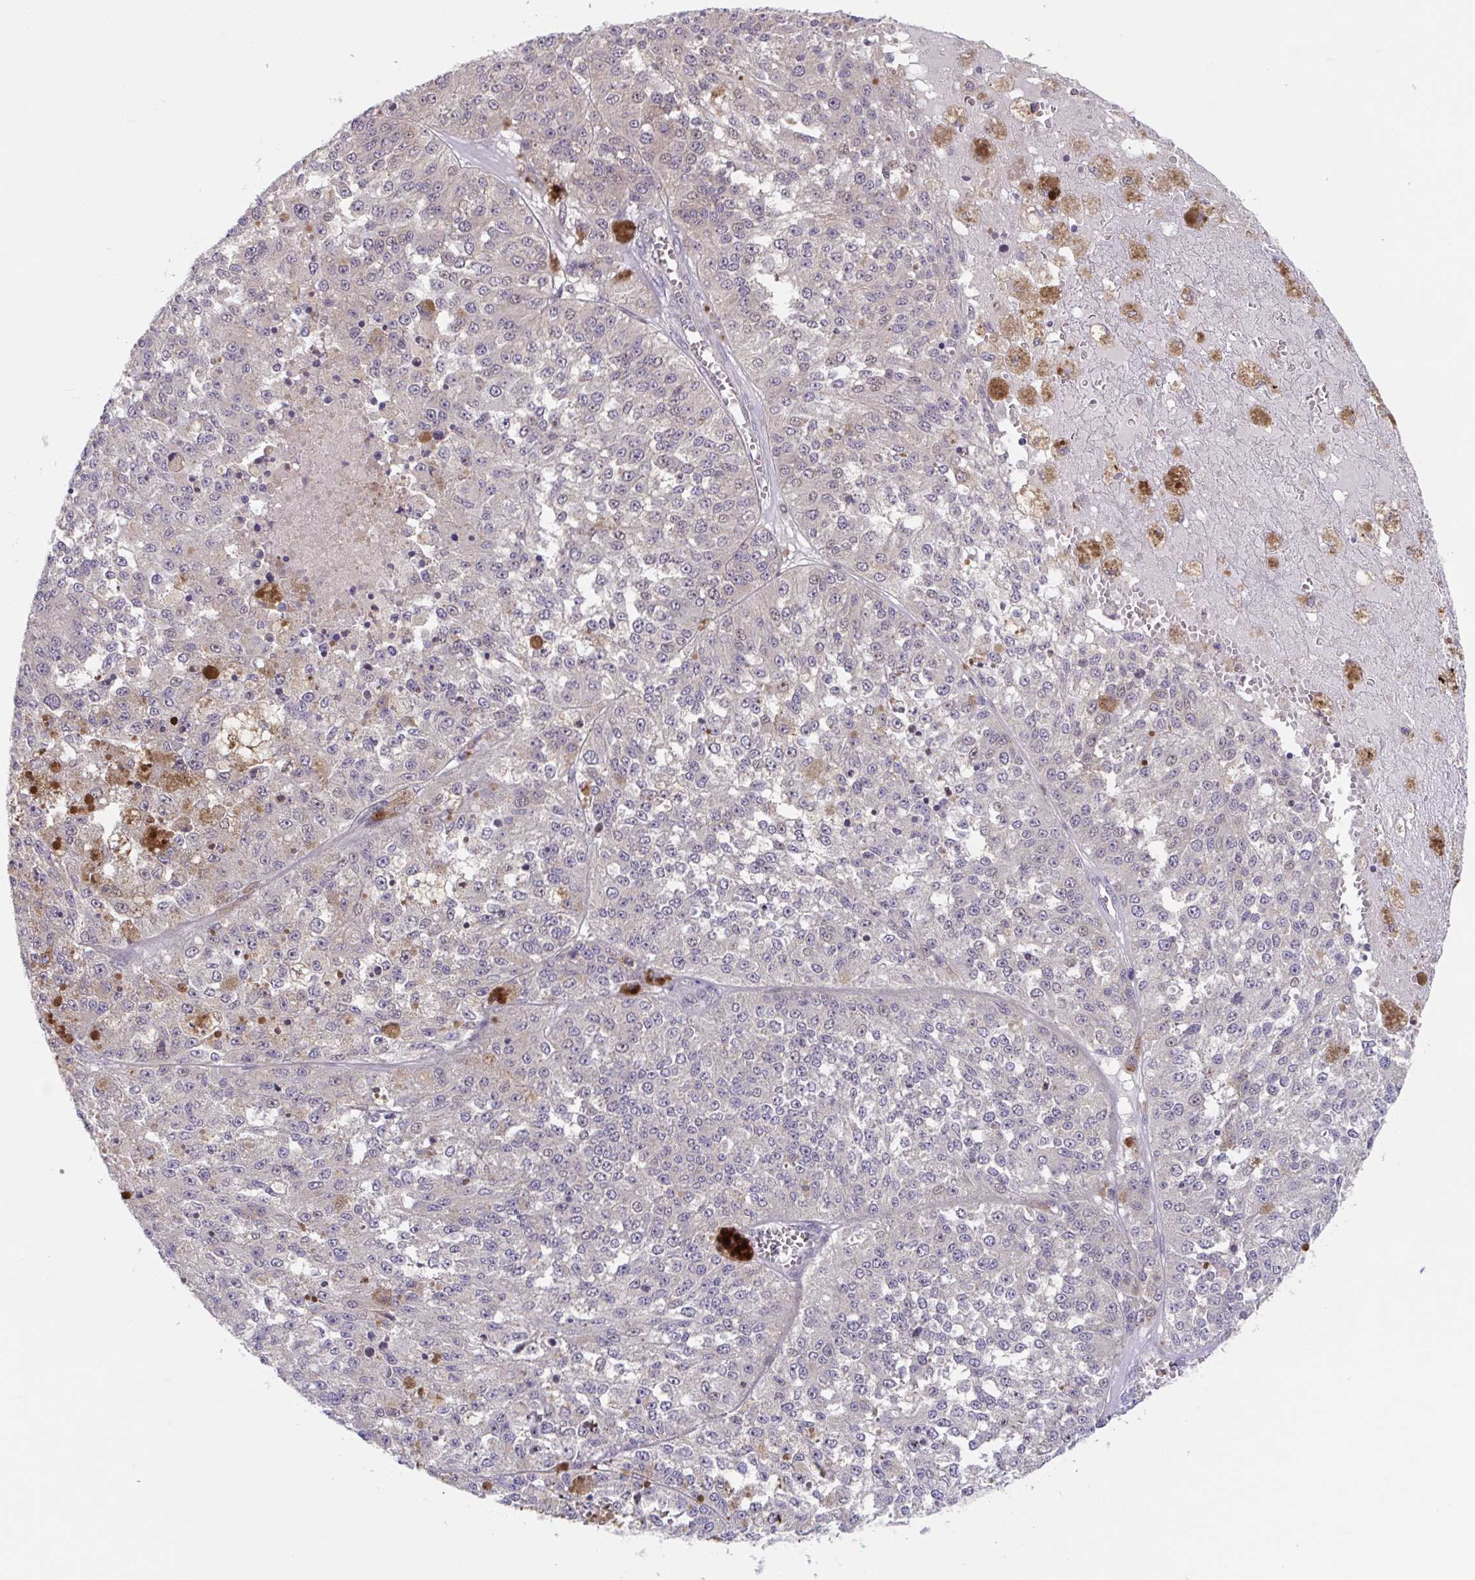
{"staining": {"intensity": "weak", "quantity": "<25%", "location": "nuclear"}, "tissue": "melanoma", "cell_type": "Tumor cells", "image_type": "cancer", "snomed": [{"axis": "morphology", "description": "Malignant melanoma, Metastatic site"}, {"axis": "topography", "description": "Lymph node"}], "caption": "This is a histopathology image of immunohistochemistry (IHC) staining of melanoma, which shows no positivity in tumor cells.", "gene": "RIOK1", "patient": {"sex": "female", "age": 64}}